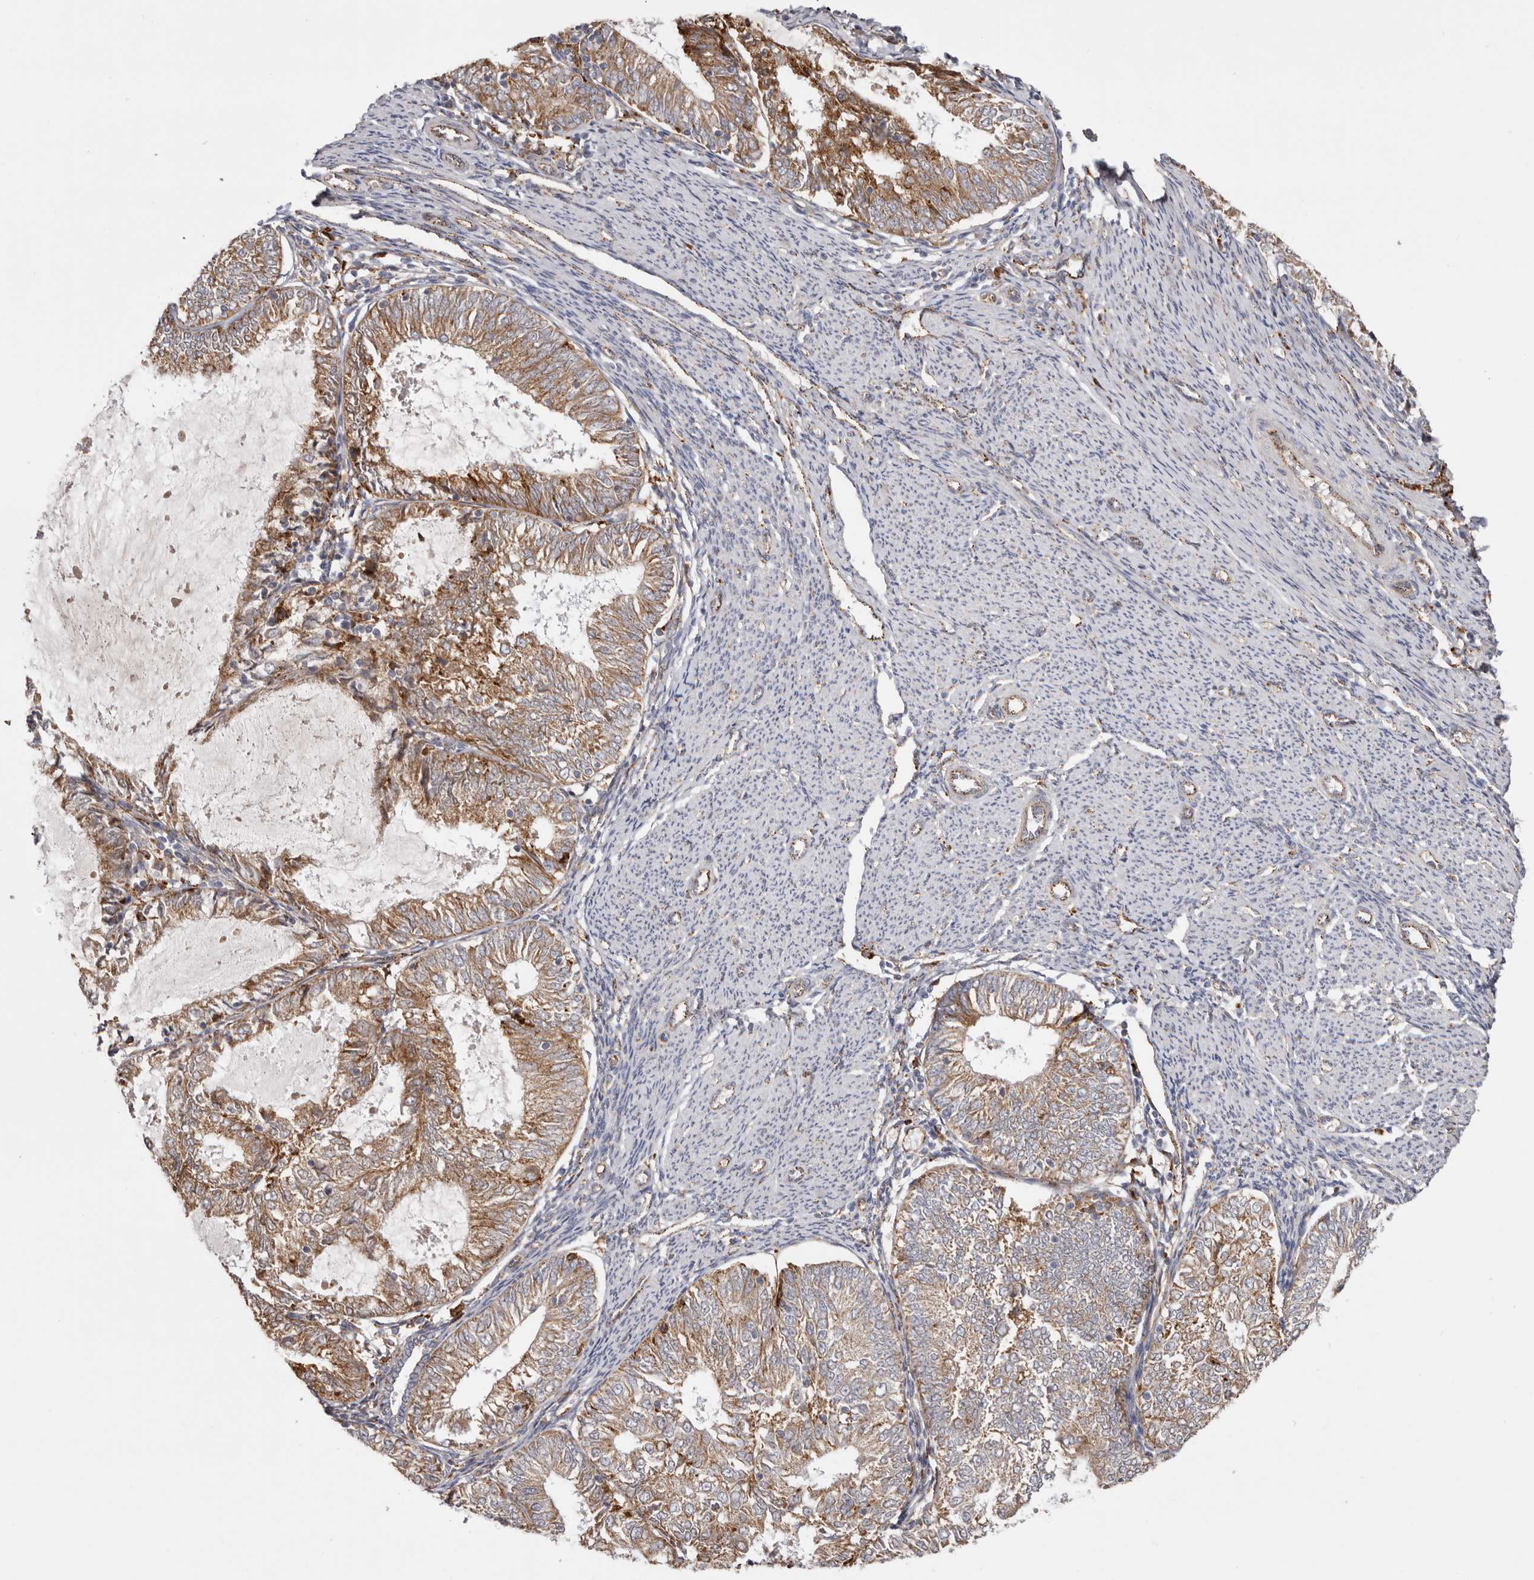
{"staining": {"intensity": "moderate", "quantity": ">75%", "location": "cytoplasmic/membranous"}, "tissue": "endometrial cancer", "cell_type": "Tumor cells", "image_type": "cancer", "snomed": [{"axis": "morphology", "description": "Adenocarcinoma, NOS"}, {"axis": "topography", "description": "Endometrium"}], "caption": "An image of endometrial cancer (adenocarcinoma) stained for a protein exhibits moderate cytoplasmic/membranous brown staining in tumor cells.", "gene": "GRN", "patient": {"sex": "female", "age": 57}}